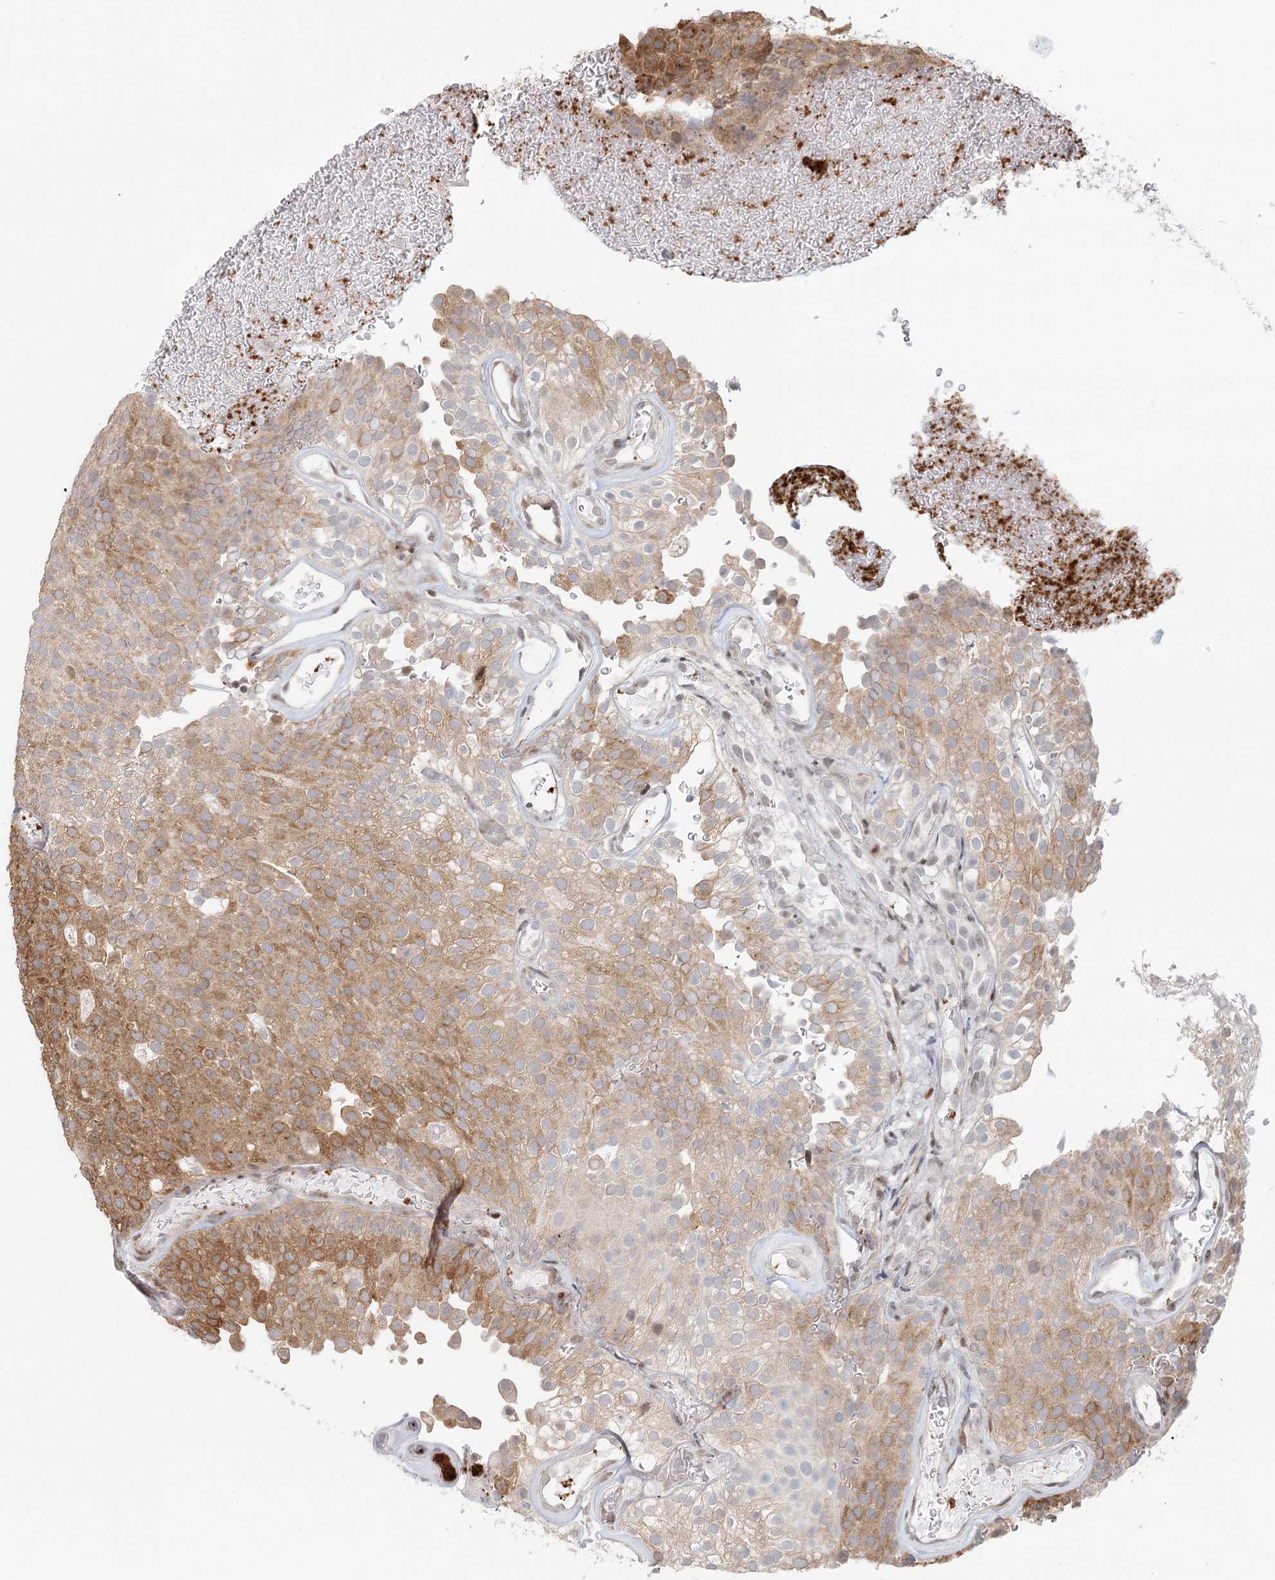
{"staining": {"intensity": "moderate", "quantity": "25%-75%", "location": "cytoplasmic/membranous"}, "tissue": "urothelial cancer", "cell_type": "Tumor cells", "image_type": "cancer", "snomed": [{"axis": "morphology", "description": "Urothelial carcinoma, Low grade"}, {"axis": "topography", "description": "Urinary bladder"}], "caption": "A medium amount of moderate cytoplasmic/membranous positivity is identified in approximately 25%-75% of tumor cells in urothelial carcinoma (low-grade) tissue.", "gene": "BNIP5", "patient": {"sex": "male", "age": 78}}